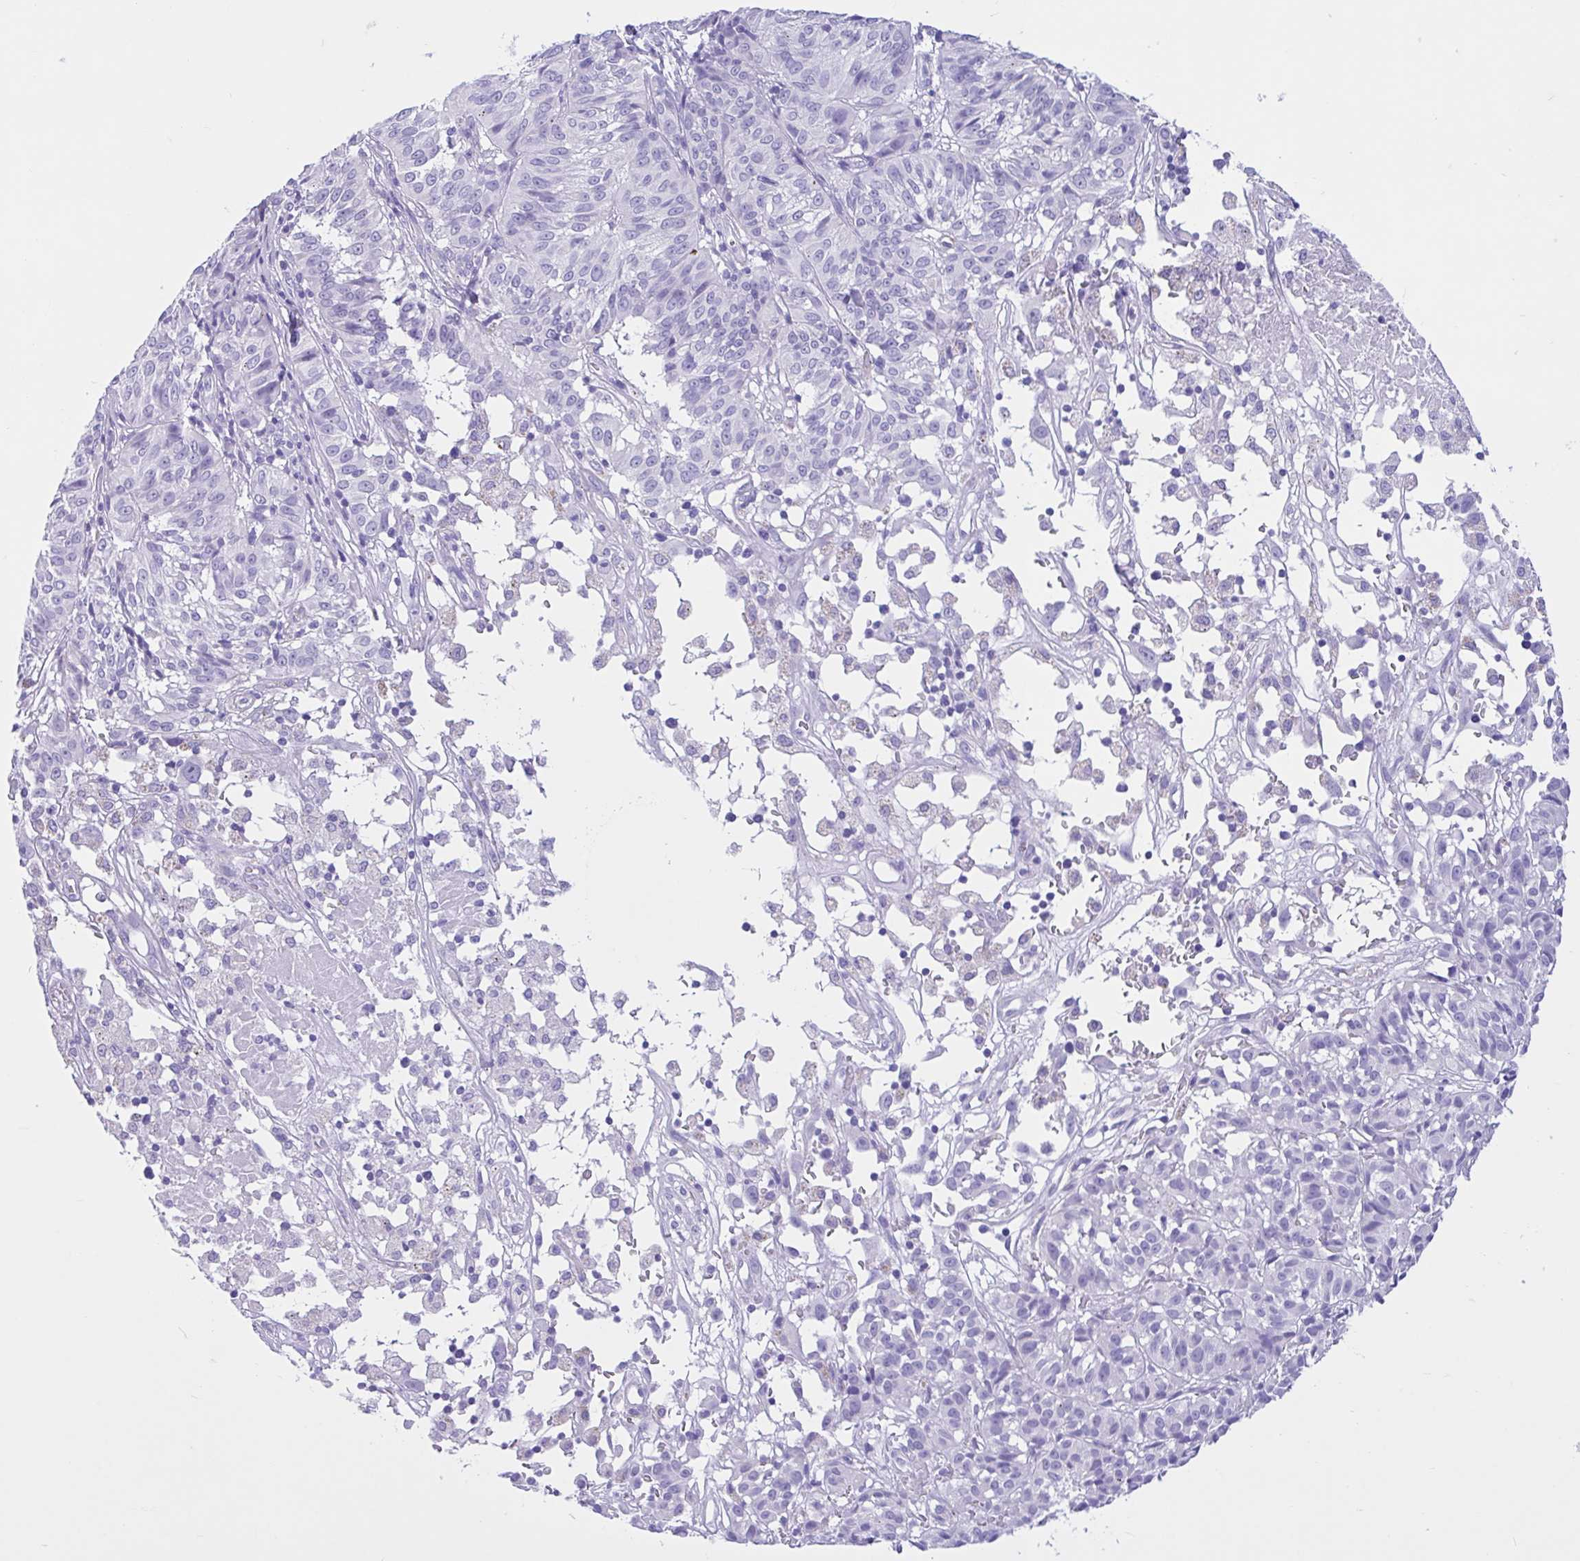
{"staining": {"intensity": "negative", "quantity": "none", "location": "none"}, "tissue": "melanoma", "cell_type": "Tumor cells", "image_type": "cancer", "snomed": [{"axis": "morphology", "description": "Malignant melanoma, NOS"}, {"axis": "topography", "description": "Skin"}], "caption": "DAB (3,3'-diaminobenzidine) immunohistochemical staining of melanoma displays no significant positivity in tumor cells.", "gene": "OR4N4", "patient": {"sex": "female", "age": 72}}